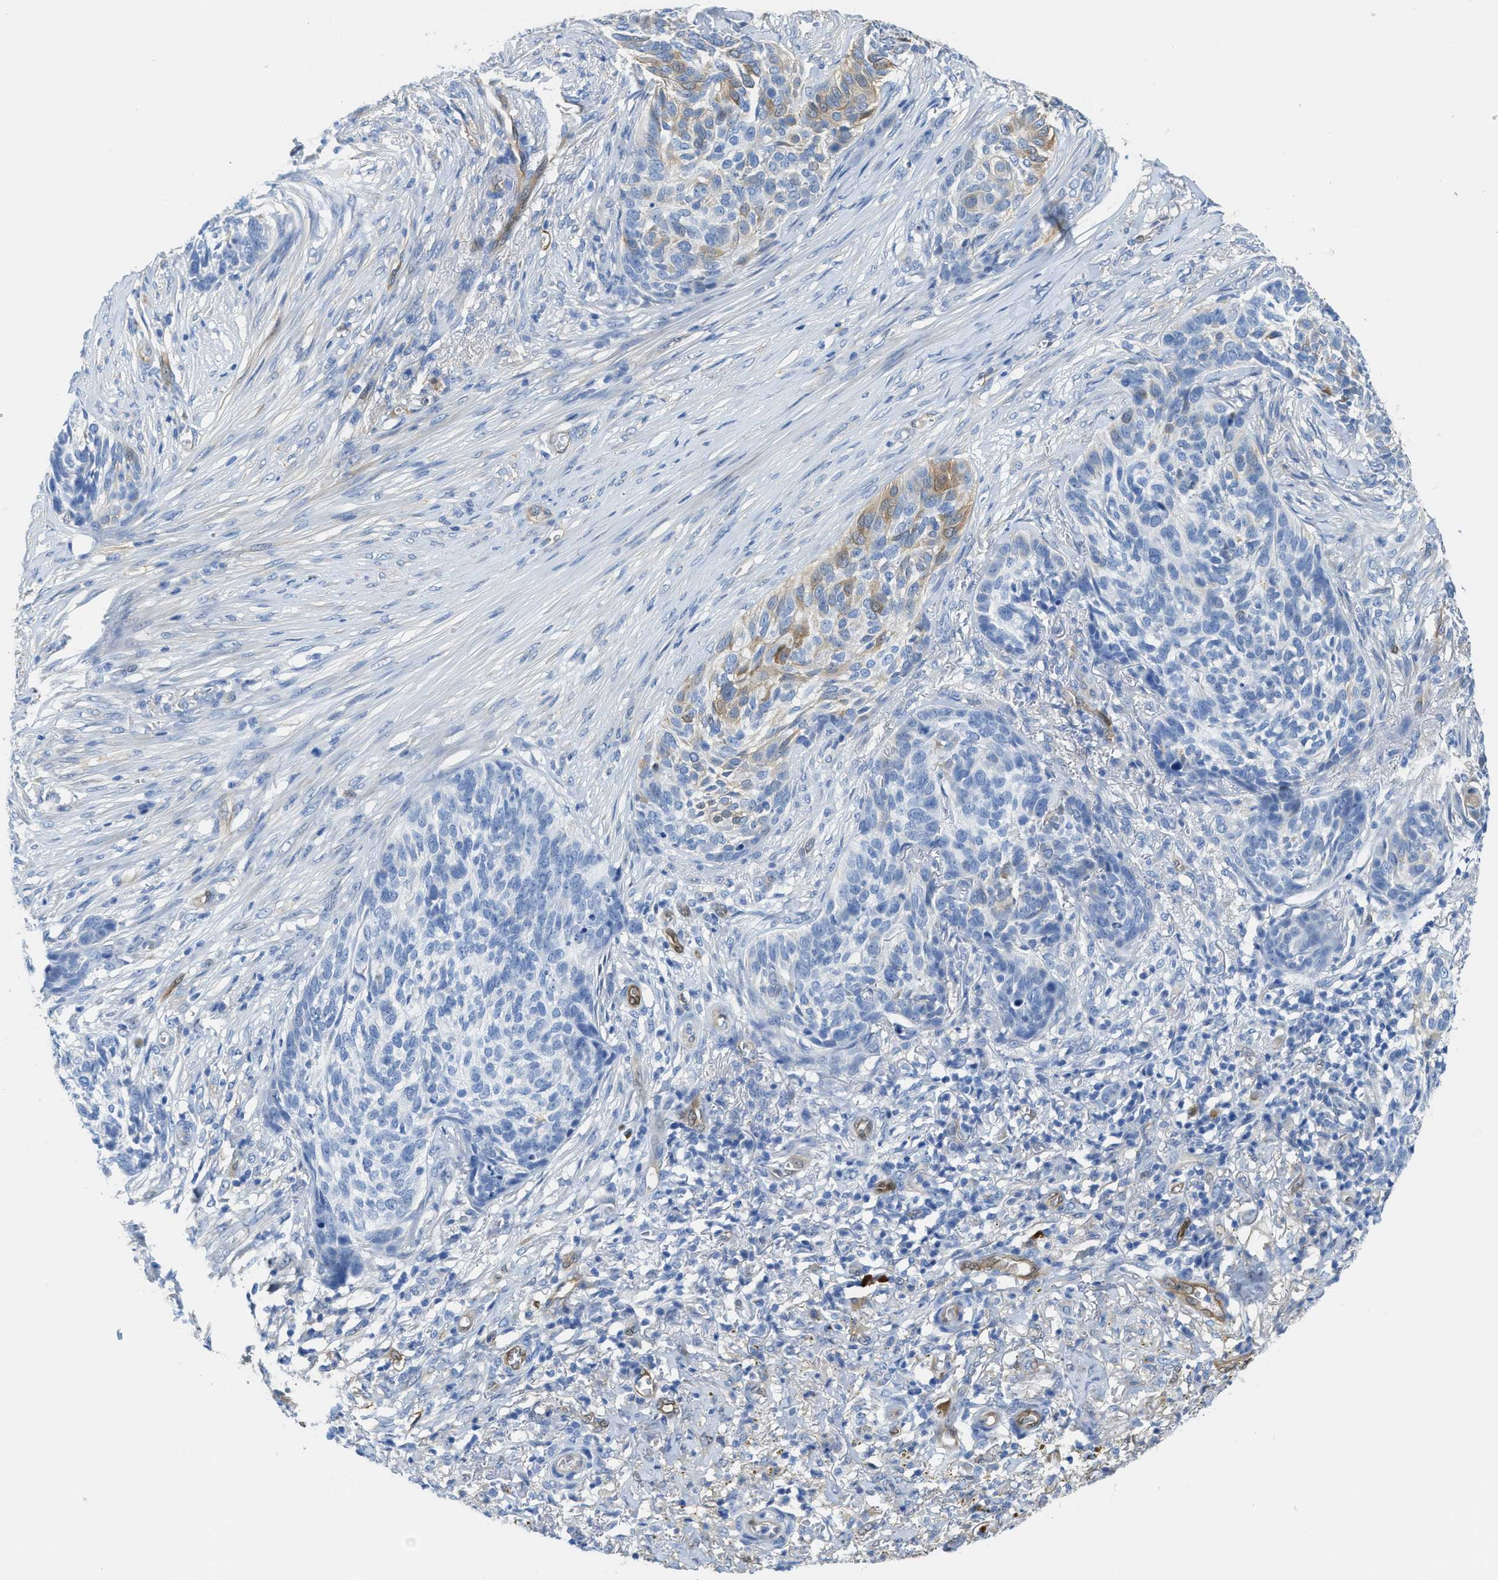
{"staining": {"intensity": "weak", "quantity": "<25%", "location": "cytoplasmic/membranous"}, "tissue": "skin cancer", "cell_type": "Tumor cells", "image_type": "cancer", "snomed": [{"axis": "morphology", "description": "Basal cell carcinoma"}, {"axis": "topography", "description": "Skin"}], "caption": "DAB (3,3'-diaminobenzidine) immunohistochemical staining of human skin cancer (basal cell carcinoma) shows no significant staining in tumor cells.", "gene": "ASS1", "patient": {"sex": "male", "age": 85}}